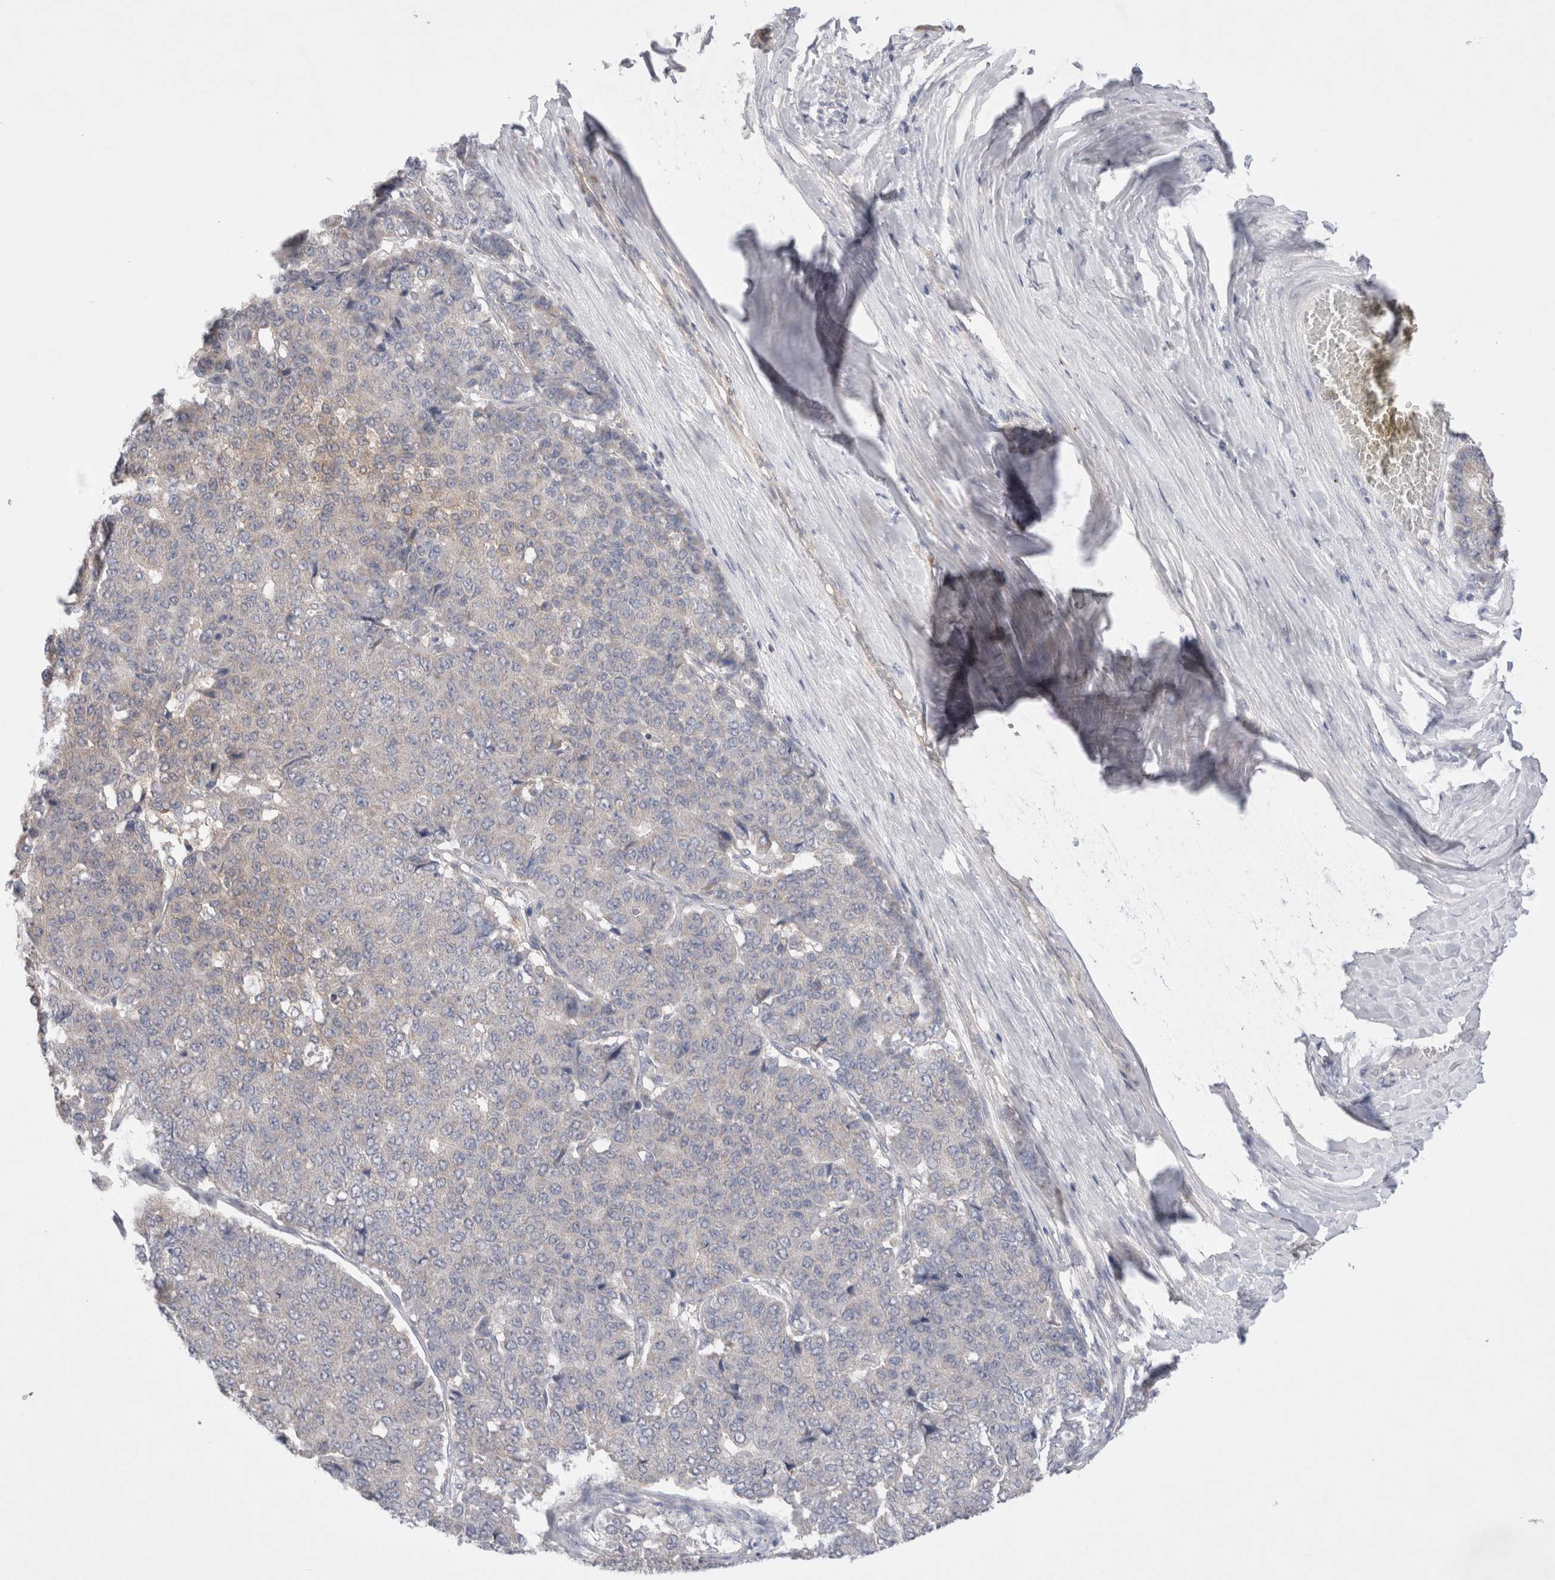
{"staining": {"intensity": "negative", "quantity": "none", "location": "none"}, "tissue": "pancreatic cancer", "cell_type": "Tumor cells", "image_type": "cancer", "snomed": [{"axis": "morphology", "description": "Adenocarcinoma, NOS"}, {"axis": "topography", "description": "Pancreas"}], "caption": "The histopathology image displays no significant positivity in tumor cells of adenocarcinoma (pancreatic).", "gene": "IFT74", "patient": {"sex": "male", "age": 50}}